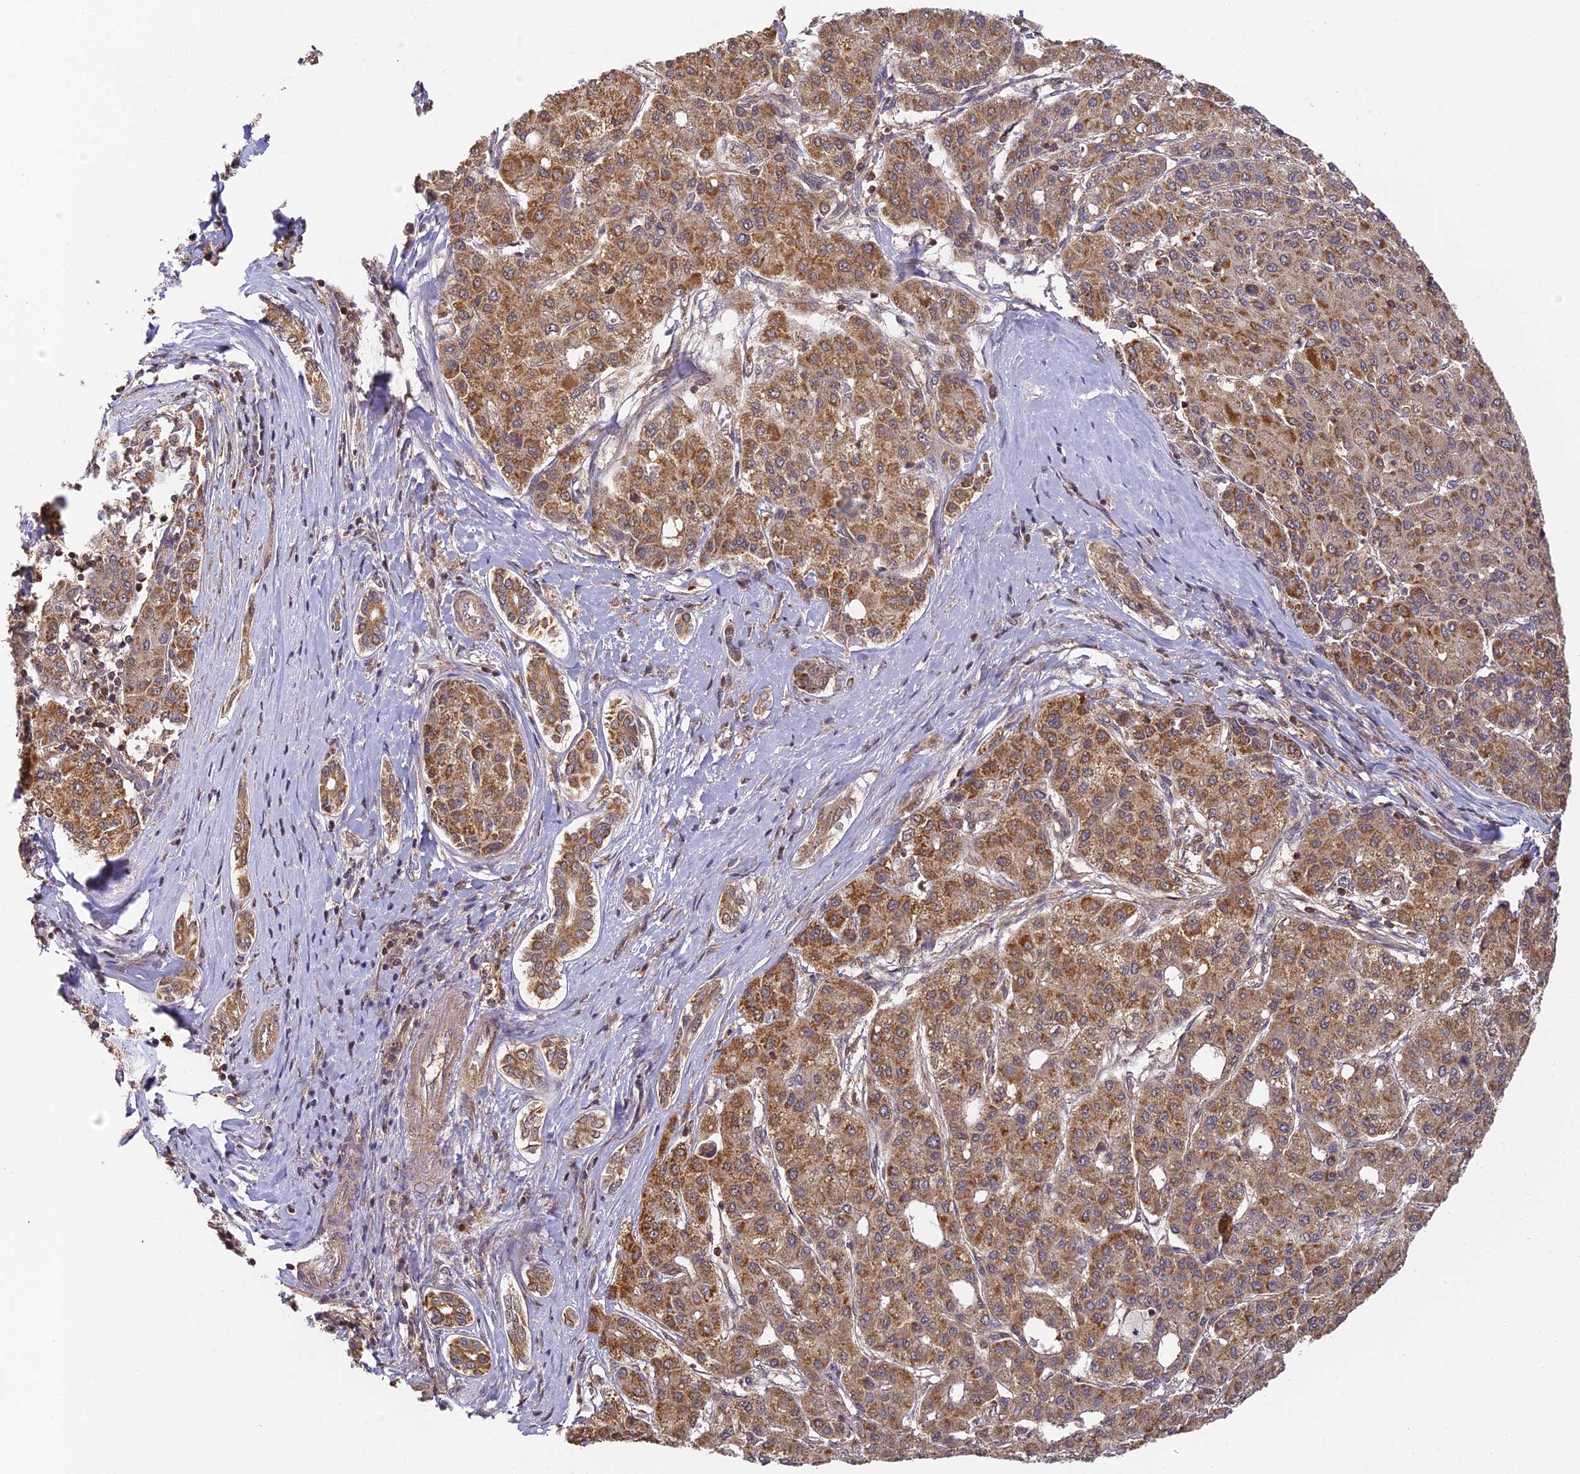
{"staining": {"intensity": "moderate", "quantity": ">75%", "location": "cytoplasmic/membranous"}, "tissue": "liver cancer", "cell_type": "Tumor cells", "image_type": "cancer", "snomed": [{"axis": "morphology", "description": "Carcinoma, Hepatocellular, NOS"}, {"axis": "topography", "description": "Liver"}], "caption": "Immunohistochemistry (IHC) staining of liver cancer, which displays medium levels of moderate cytoplasmic/membranous positivity in about >75% of tumor cells indicating moderate cytoplasmic/membranous protein positivity. The staining was performed using DAB (3,3'-diaminobenzidine) (brown) for protein detection and nuclei were counterstained in hematoxylin (blue).", "gene": "ZNF443", "patient": {"sex": "male", "age": 65}}